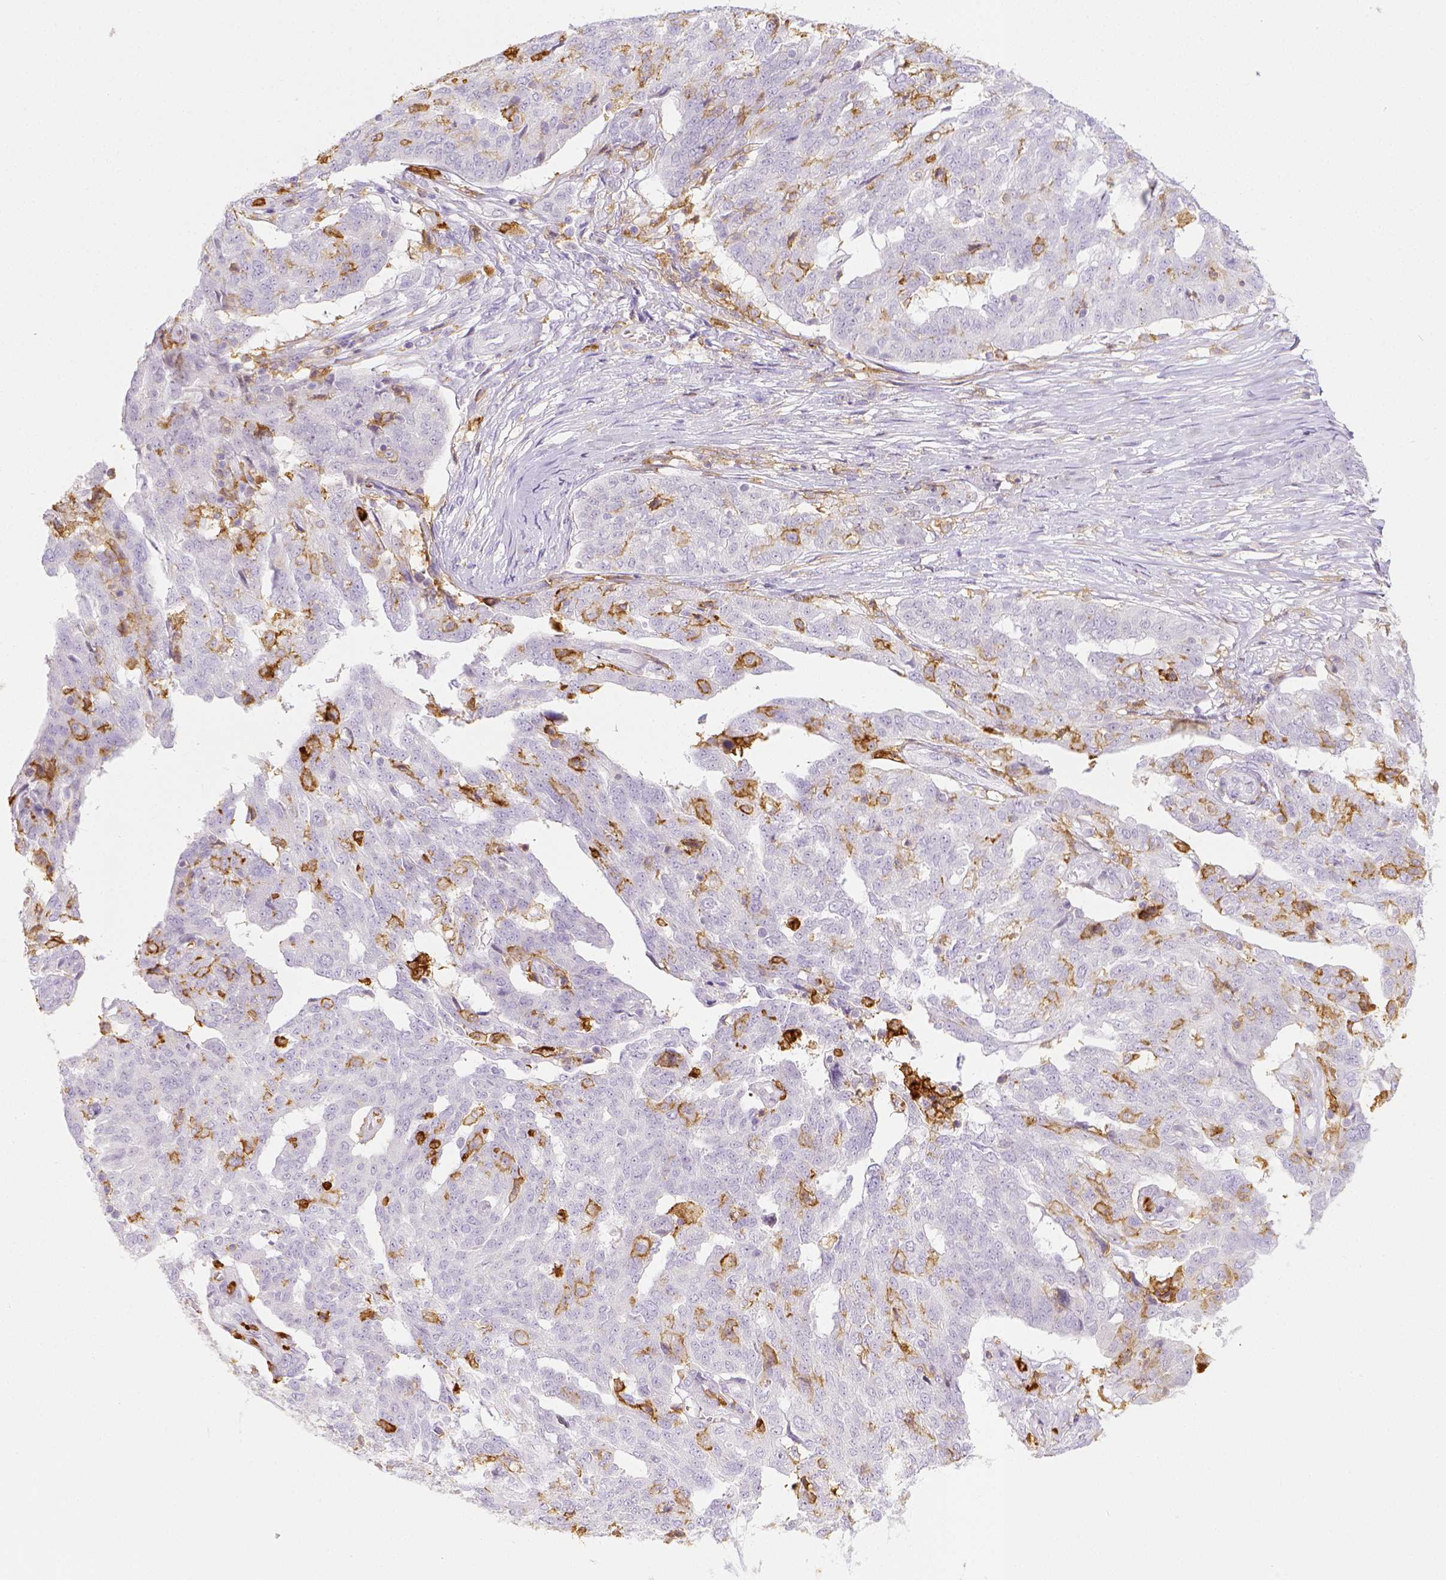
{"staining": {"intensity": "negative", "quantity": "none", "location": "none"}, "tissue": "ovarian cancer", "cell_type": "Tumor cells", "image_type": "cancer", "snomed": [{"axis": "morphology", "description": "Cystadenocarcinoma, serous, NOS"}, {"axis": "topography", "description": "Ovary"}], "caption": "A histopathology image of human ovarian cancer (serous cystadenocarcinoma) is negative for staining in tumor cells.", "gene": "ITGAM", "patient": {"sex": "female", "age": 67}}